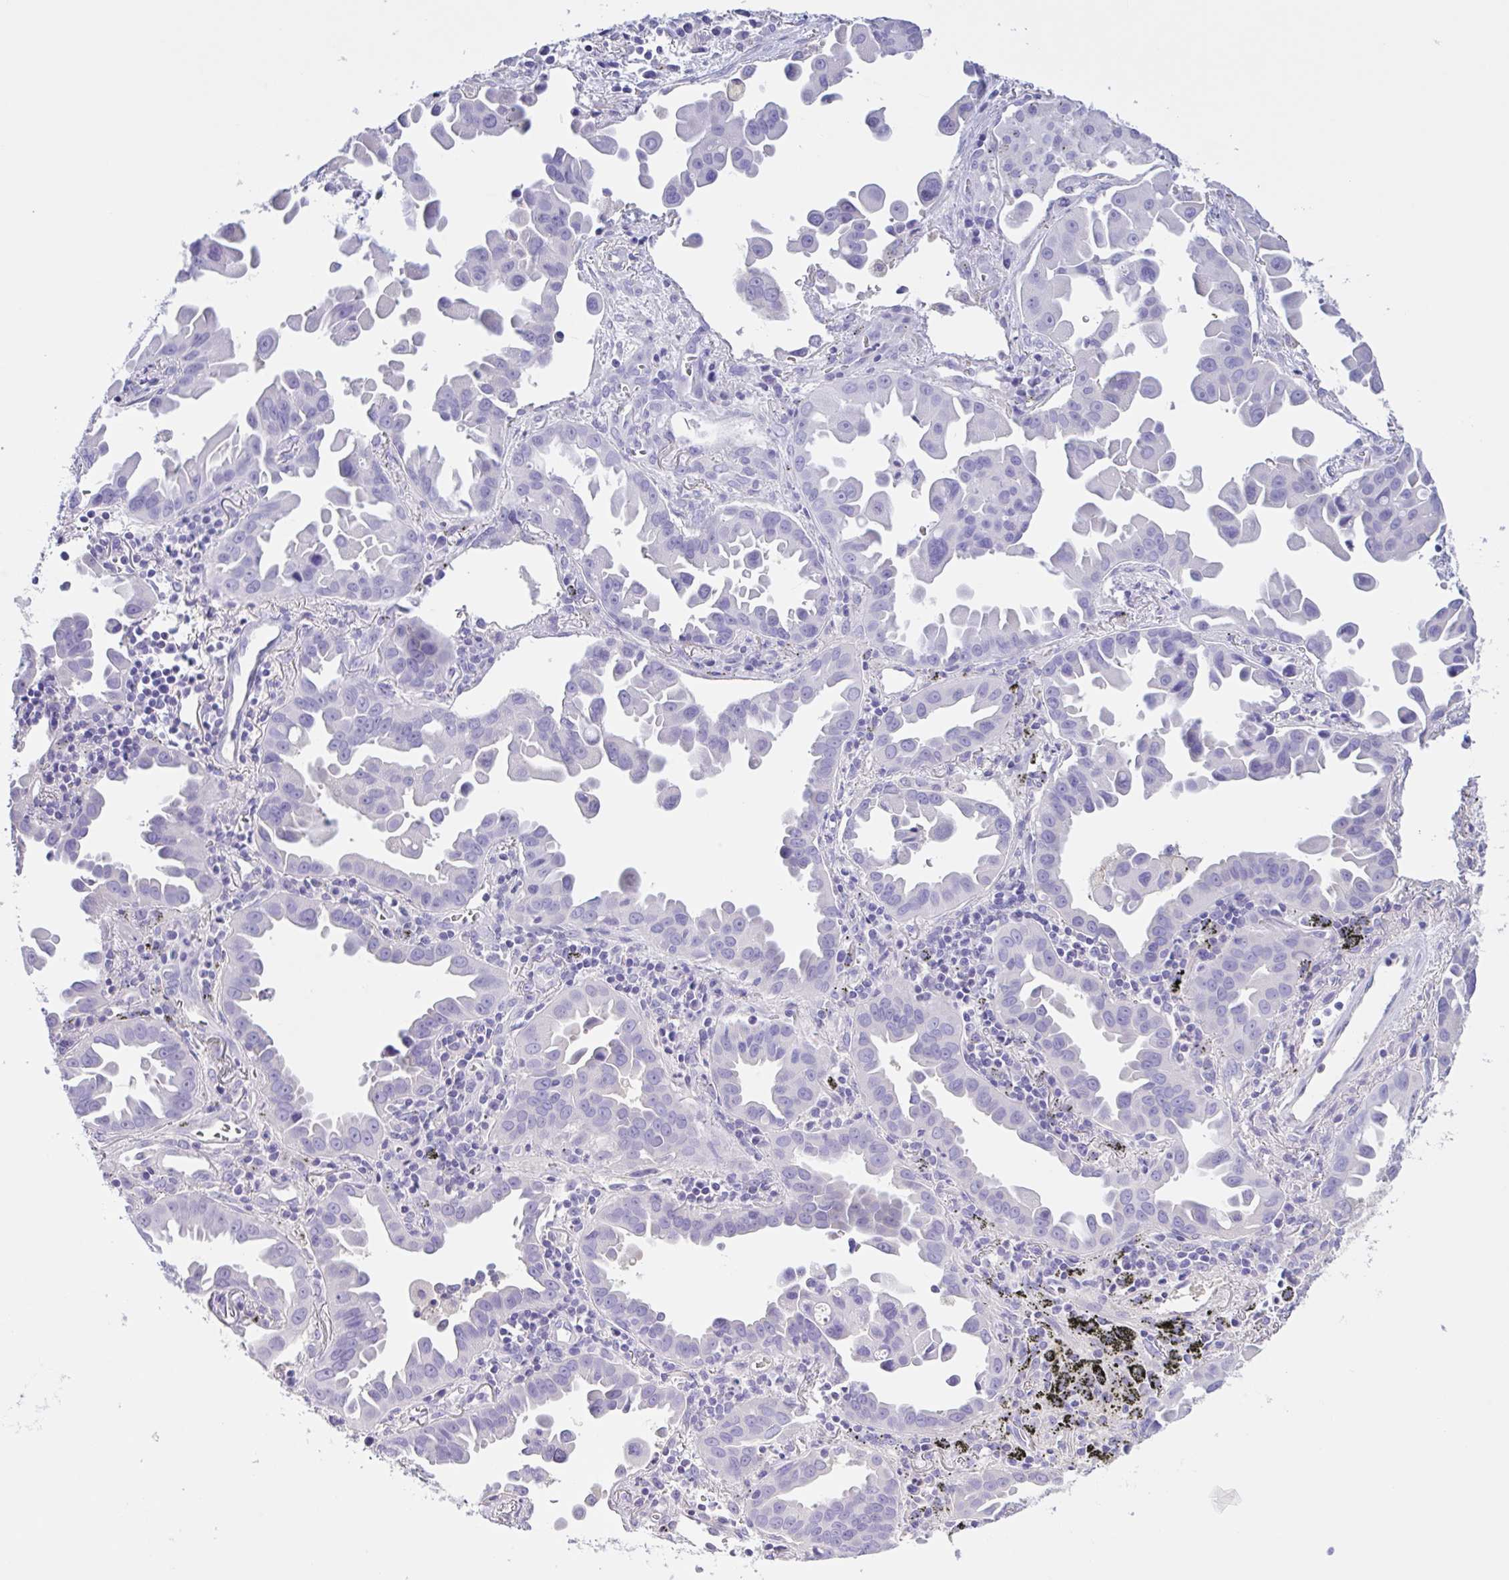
{"staining": {"intensity": "negative", "quantity": "none", "location": "none"}, "tissue": "lung cancer", "cell_type": "Tumor cells", "image_type": "cancer", "snomed": [{"axis": "morphology", "description": "Adenocarcinoma, NOS"}, {"axis": "topography", "description": "Lung"}], "caption": "DAB immunohistochemical staining of lung adenocarcinoma demonstrates no significant expression in tumor cells.", "gene": "LARGE2", "patient": {"sex": "male", "age": 68}}